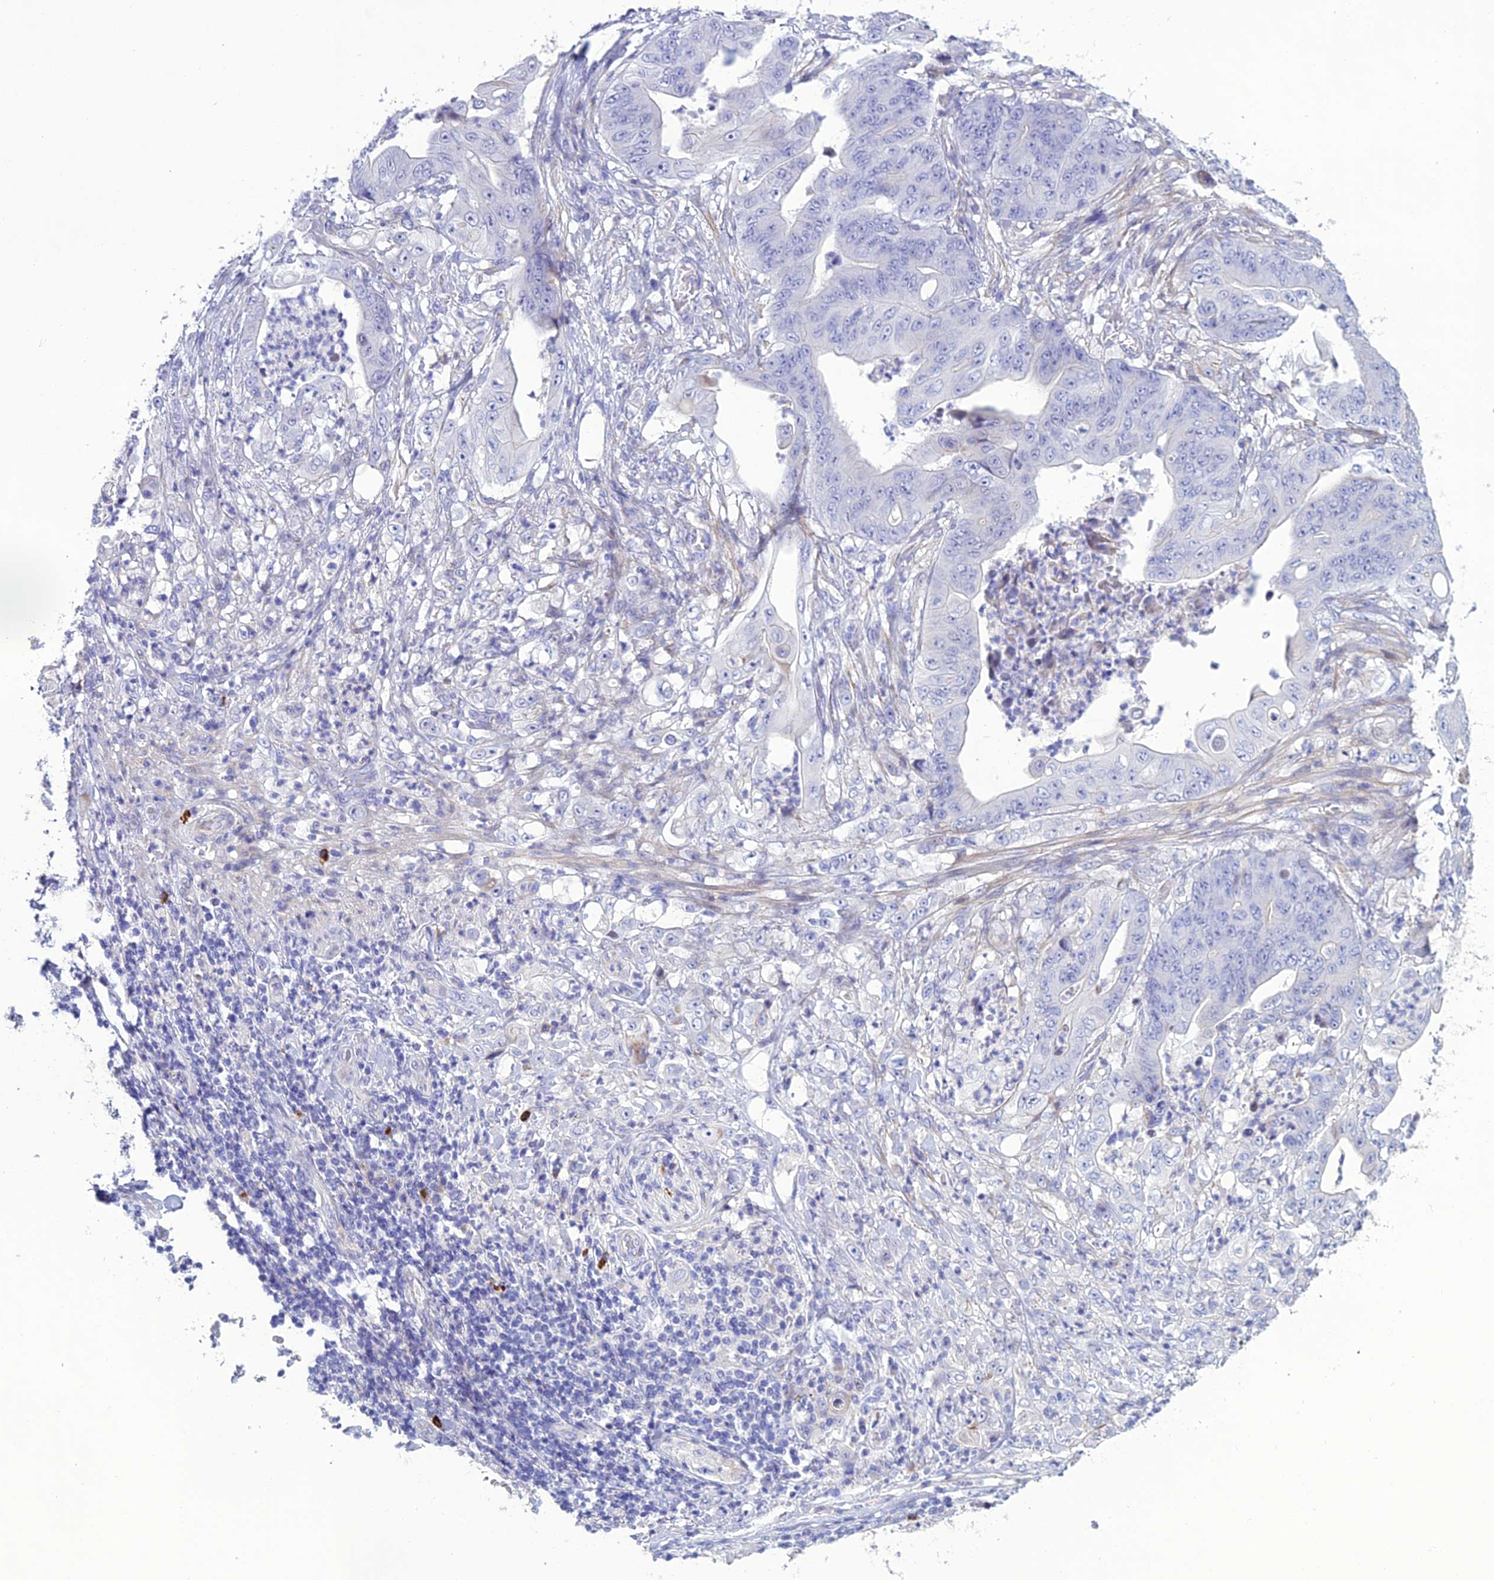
{"staining": {"intensity": "negative", "quantity": "none", "location": "none"}, "tissue": "stomach cancer", "cell_type": "Tumor cells", "image_type": "cancer", "snomed": [{"axis": "morphology", "description": "Adenocarcinoma, NOS"}, {"axis": "topography", "description": "Stomach"}], "caption": "This is a histopathology image of IHC staining of adenocarcinoma (stomach), which shows no staining in tumor cells.", "gene": "OR56B1", "patient": {"sex": "female", "age": 73}}